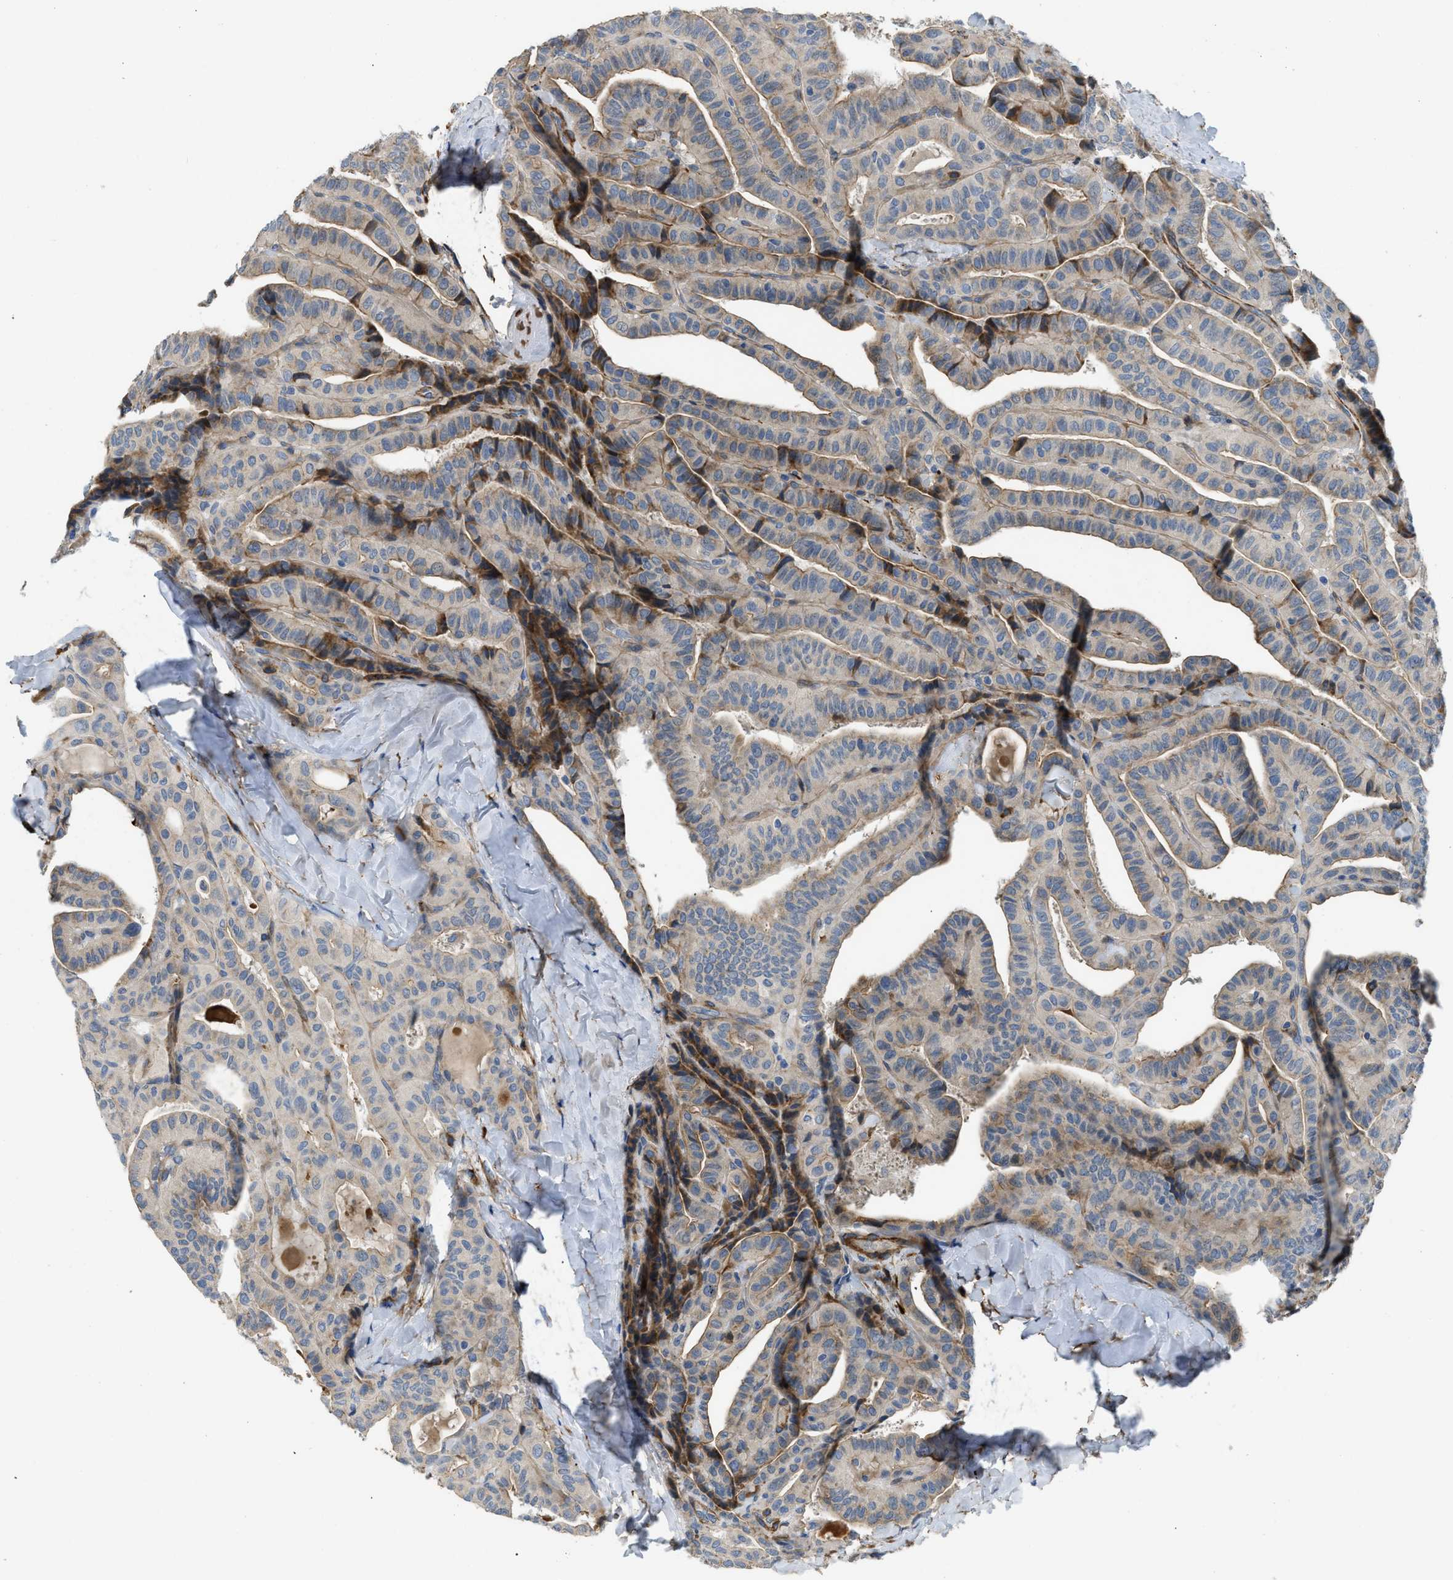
{"staining": {"intensity": "moderate", "quantity": "25%-75%", "location": "cytoplasmic/membranous"}, "tissue": "thyroid cancer", "cell_type": "Tumor cells", "image_type": "cancer", "snomed": [{"axis": "morphology", "description": "Papillary adenocarcinoma, NOS"}, {"axis": "topography", "description": "Thyroid gland"}], "caption": "Immunohistochemical staining of human thyroid cancer displays medium levels of moderate cytoplasmic/membranous protein staining in approximately 25%-75% of tumor cells.", "gene": "BMPR1A", "patient": {"sex": "male", "age": 77}}